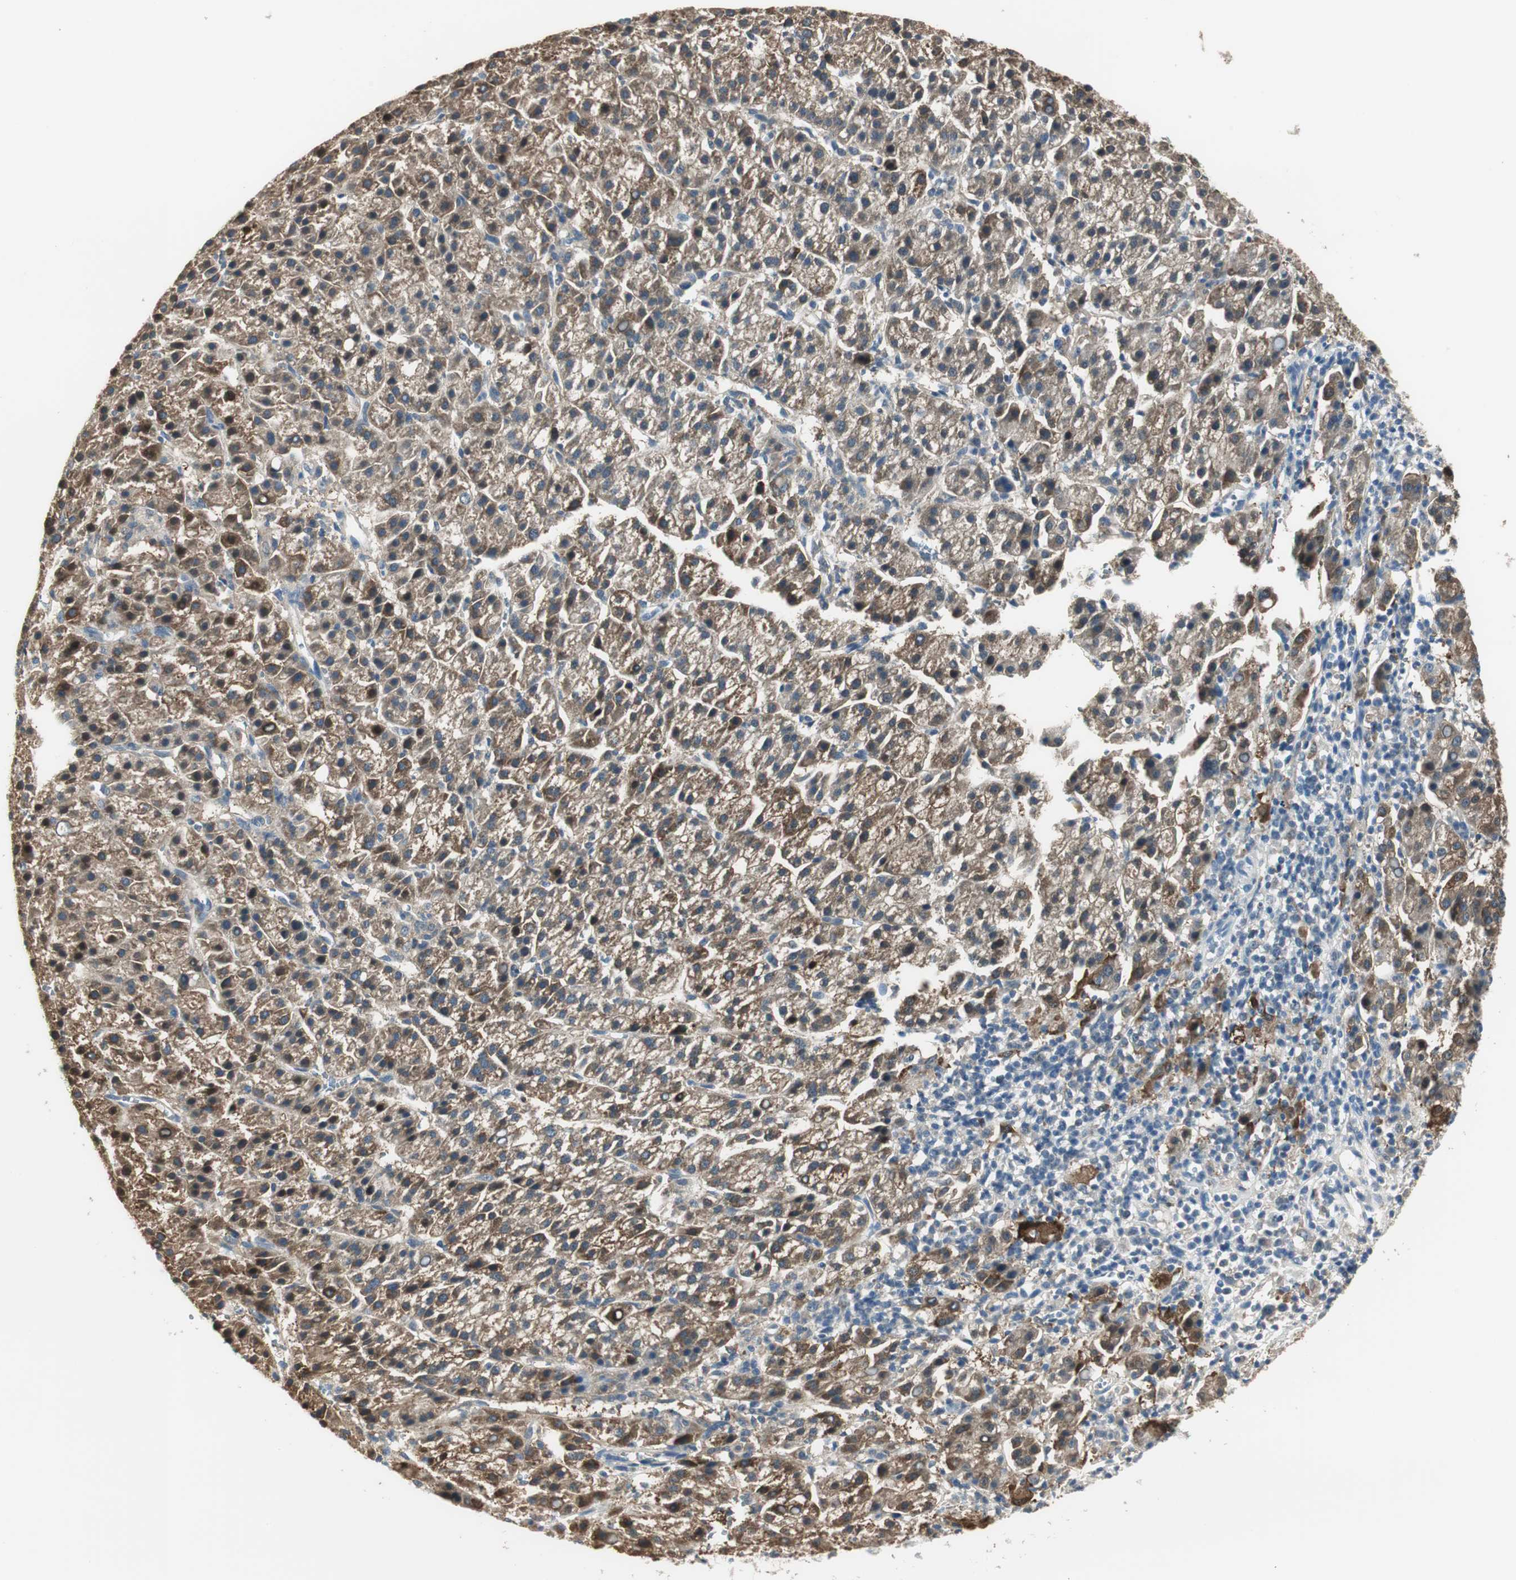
{"staining": {"intensity": "strong", "quantity": ">75%", "location": "cytoplasmic/membranous"}, "tissue": "liver cancer", "cell_type": "Tumor cells", "image_type": "cancer", "snomed": [{"axis": "morphology", "description": "Carcinoma, Hepatocellular, NOS"}, {"axis": "topography", "description": "Liver"}], "caption": "Protein expression analysis of human liver cancer reveals strong cytoplasmic/membranous staining in about >75% of tumor cells. (IHC, brightfield microscopy, high magnification).", "gene": "MSTO1", "patient": {"sex": "female", "age": 58}}